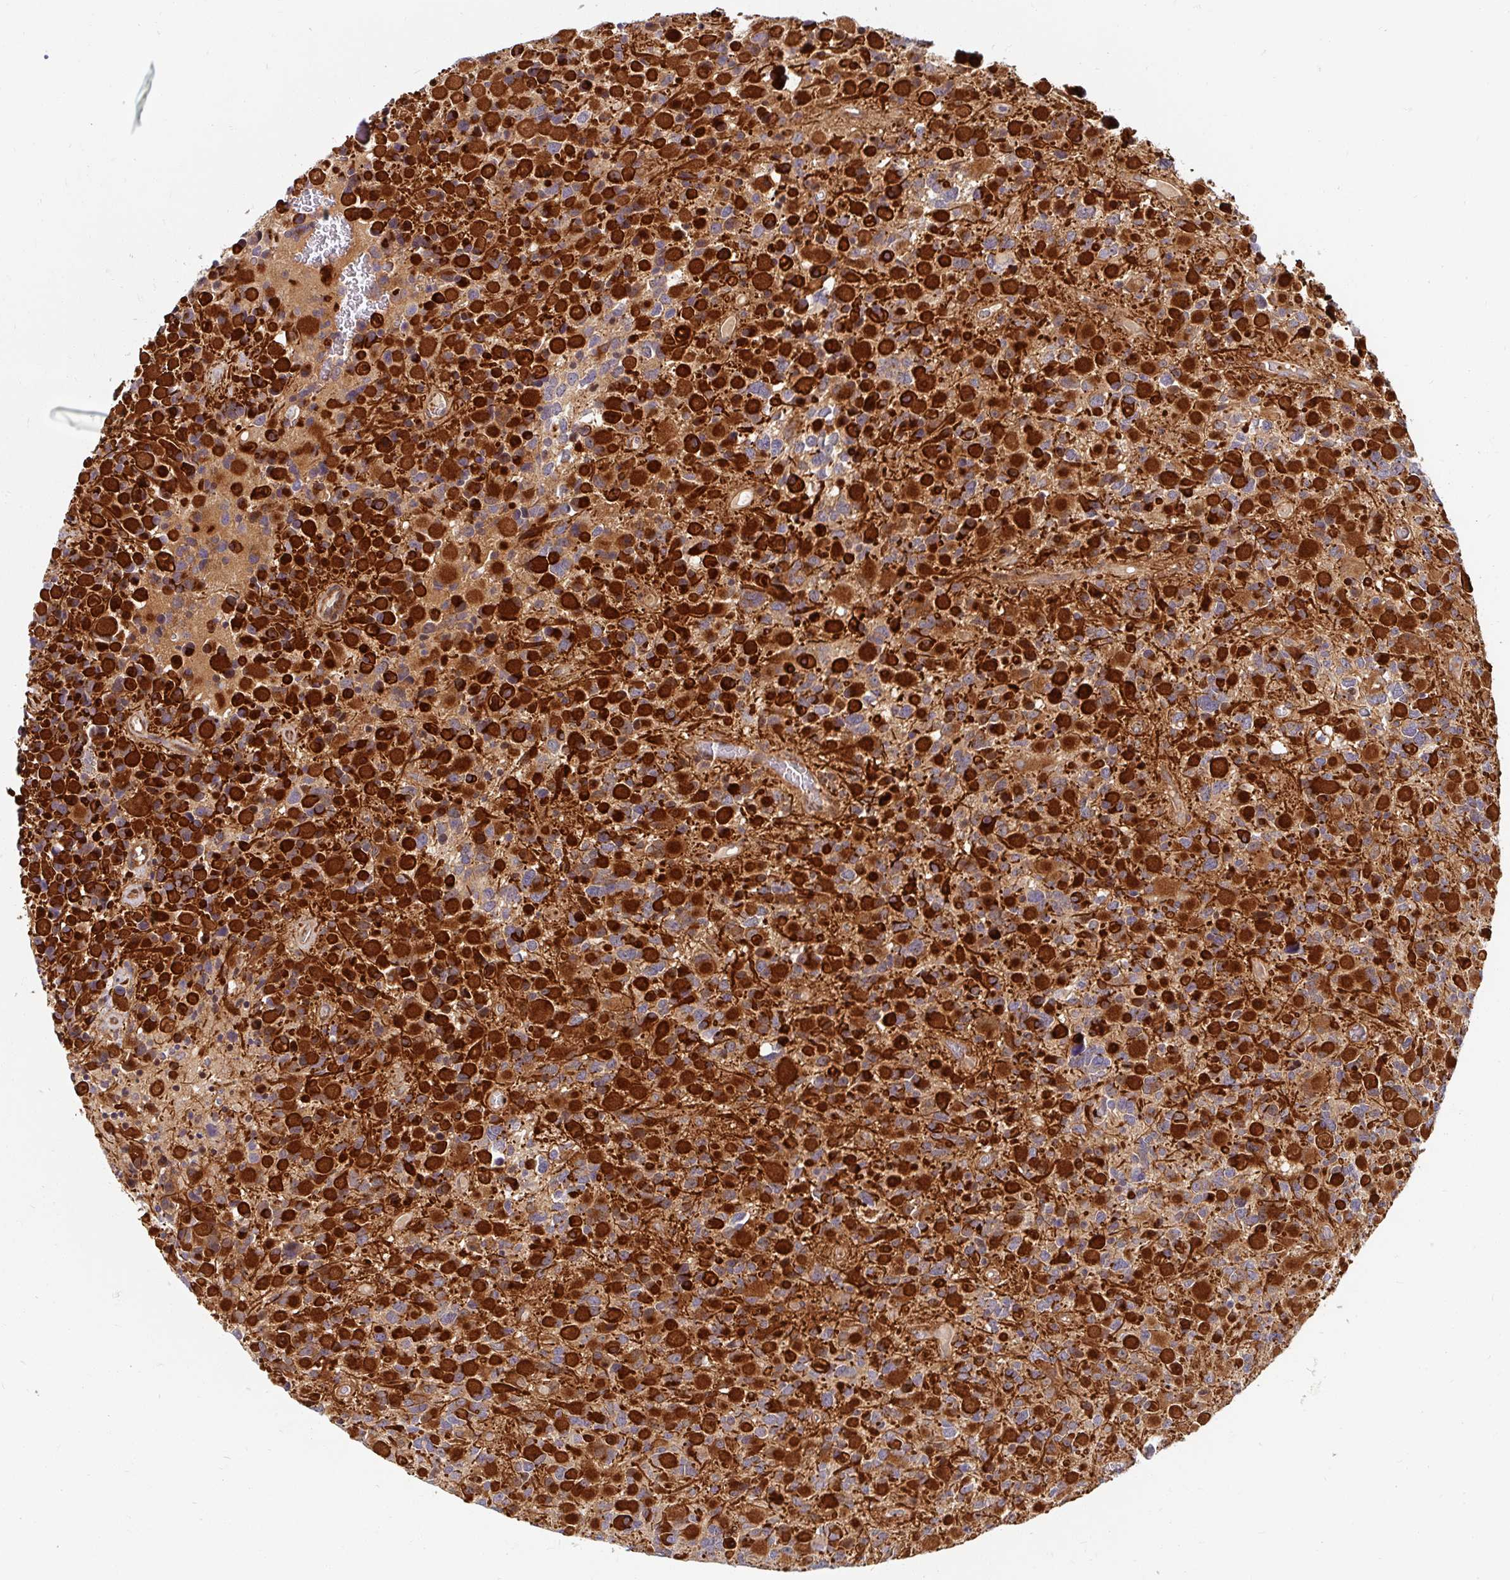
{"staining": {"intensity": "strong", "quantity": "25%-75%", "location": "cytoplasmic/membranous"}, "tissue": "glioma", "cell_type": "Tumor cells", "image_type": "cancer", "snomed": [{"axis": "morphology", "description": "Glioma, malignant, High grade"}, {"axis": "topography", "description": "Brain"}], "caption": "This image exhibits immunohistochemistry (IHC) staining of human glioma, with high strong cytoplasmic/membranous staining in about 25%-75% of tumor cells.", "gene": "BTF3", "patient": {"sex": "female", "age": 40}}